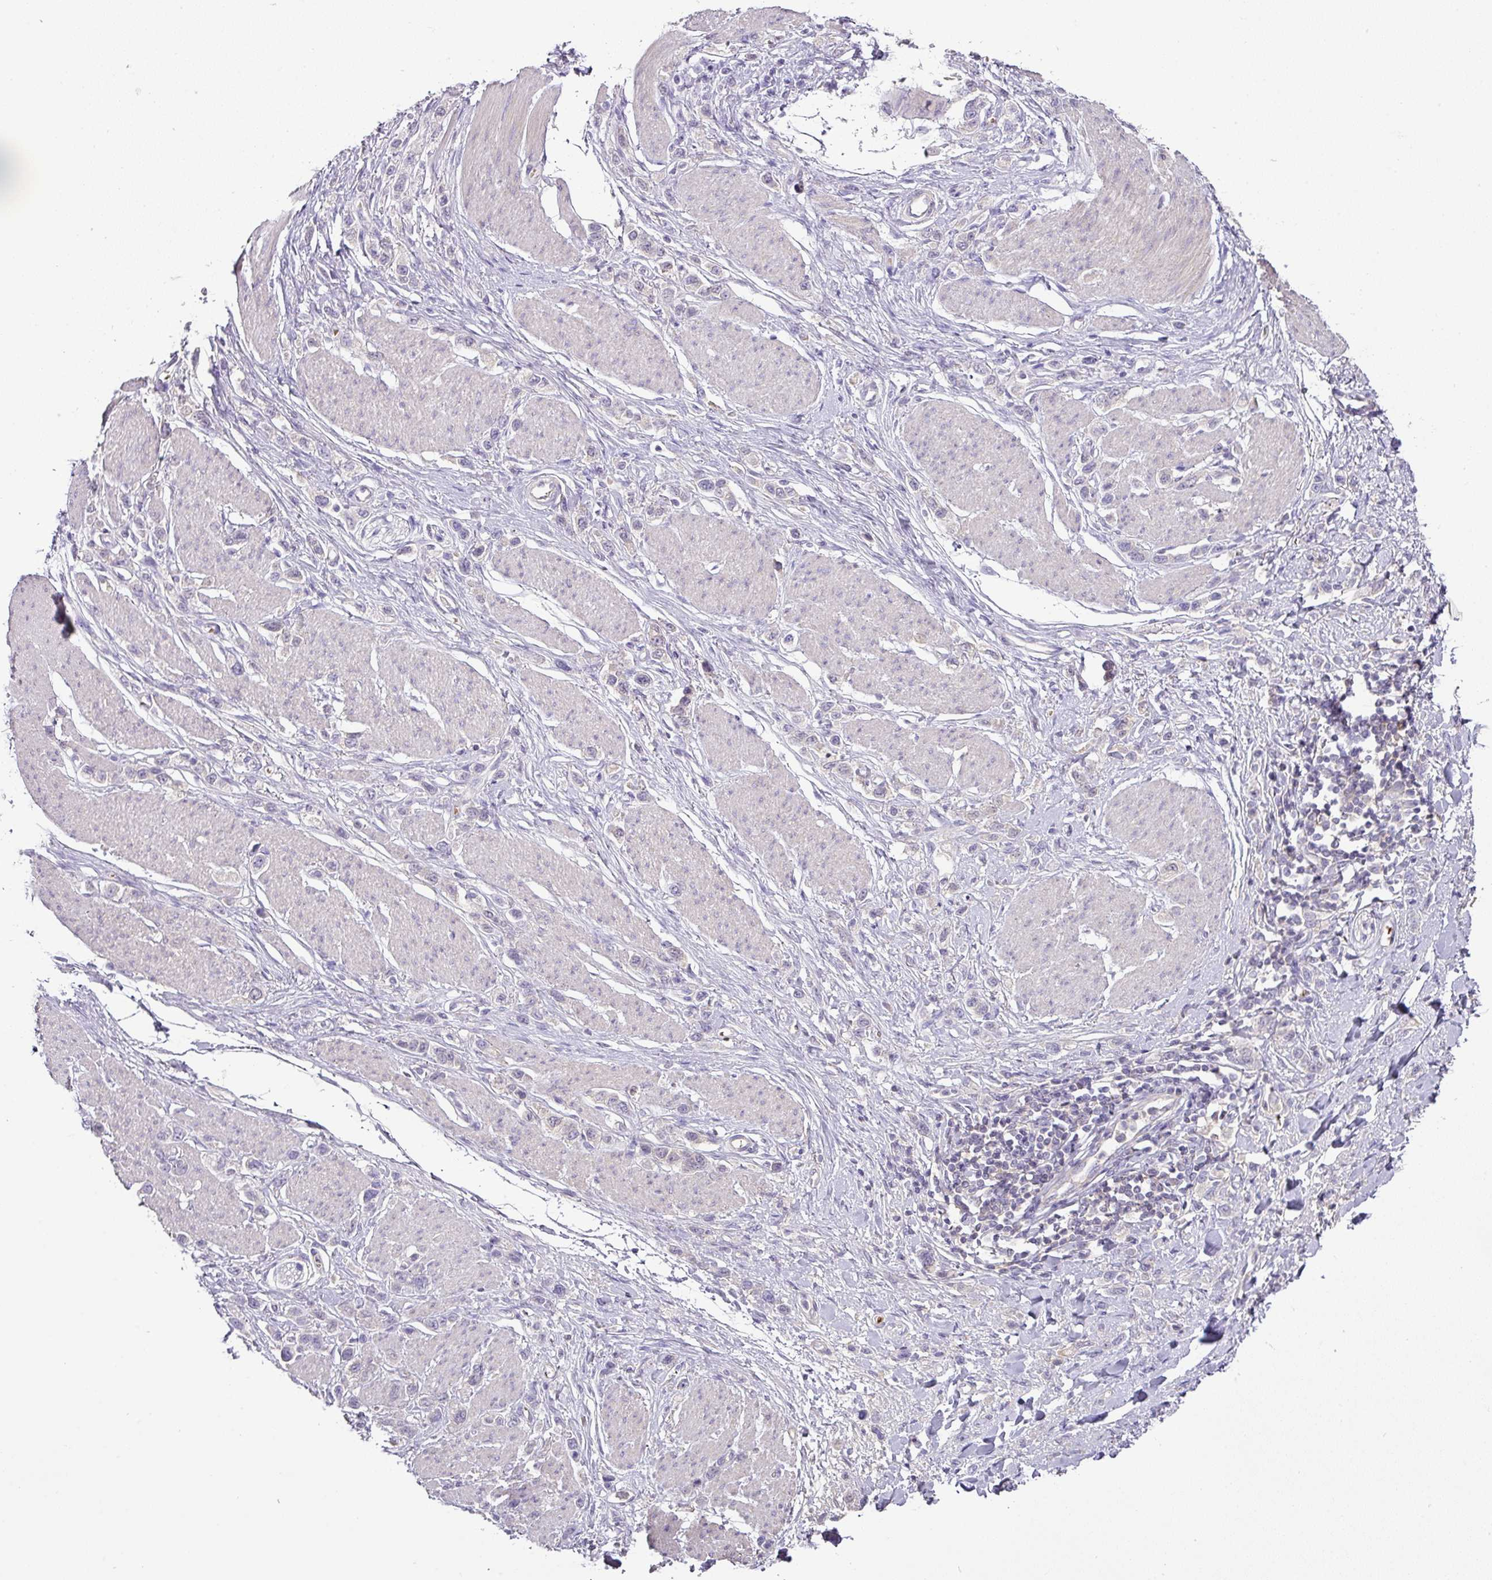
{"staining": {"intensity": "negative", "quantity": "none", "location": "none"}, "tissue": "stomach cancer", "cell_type": "Tumor cells", "image_type": "cancer", "snomed": [{"axis": "morphology", "description": "Adenocarcinoma, NOS"}, {"axis": "topography", "description": "Stomach"}], "caption": "Stomach cancer was stained to show a protein in brown. There is no significant positivity in tumor cells.", "gene": "CCZ1", "patient": {"sex": "female", "age": 65}}